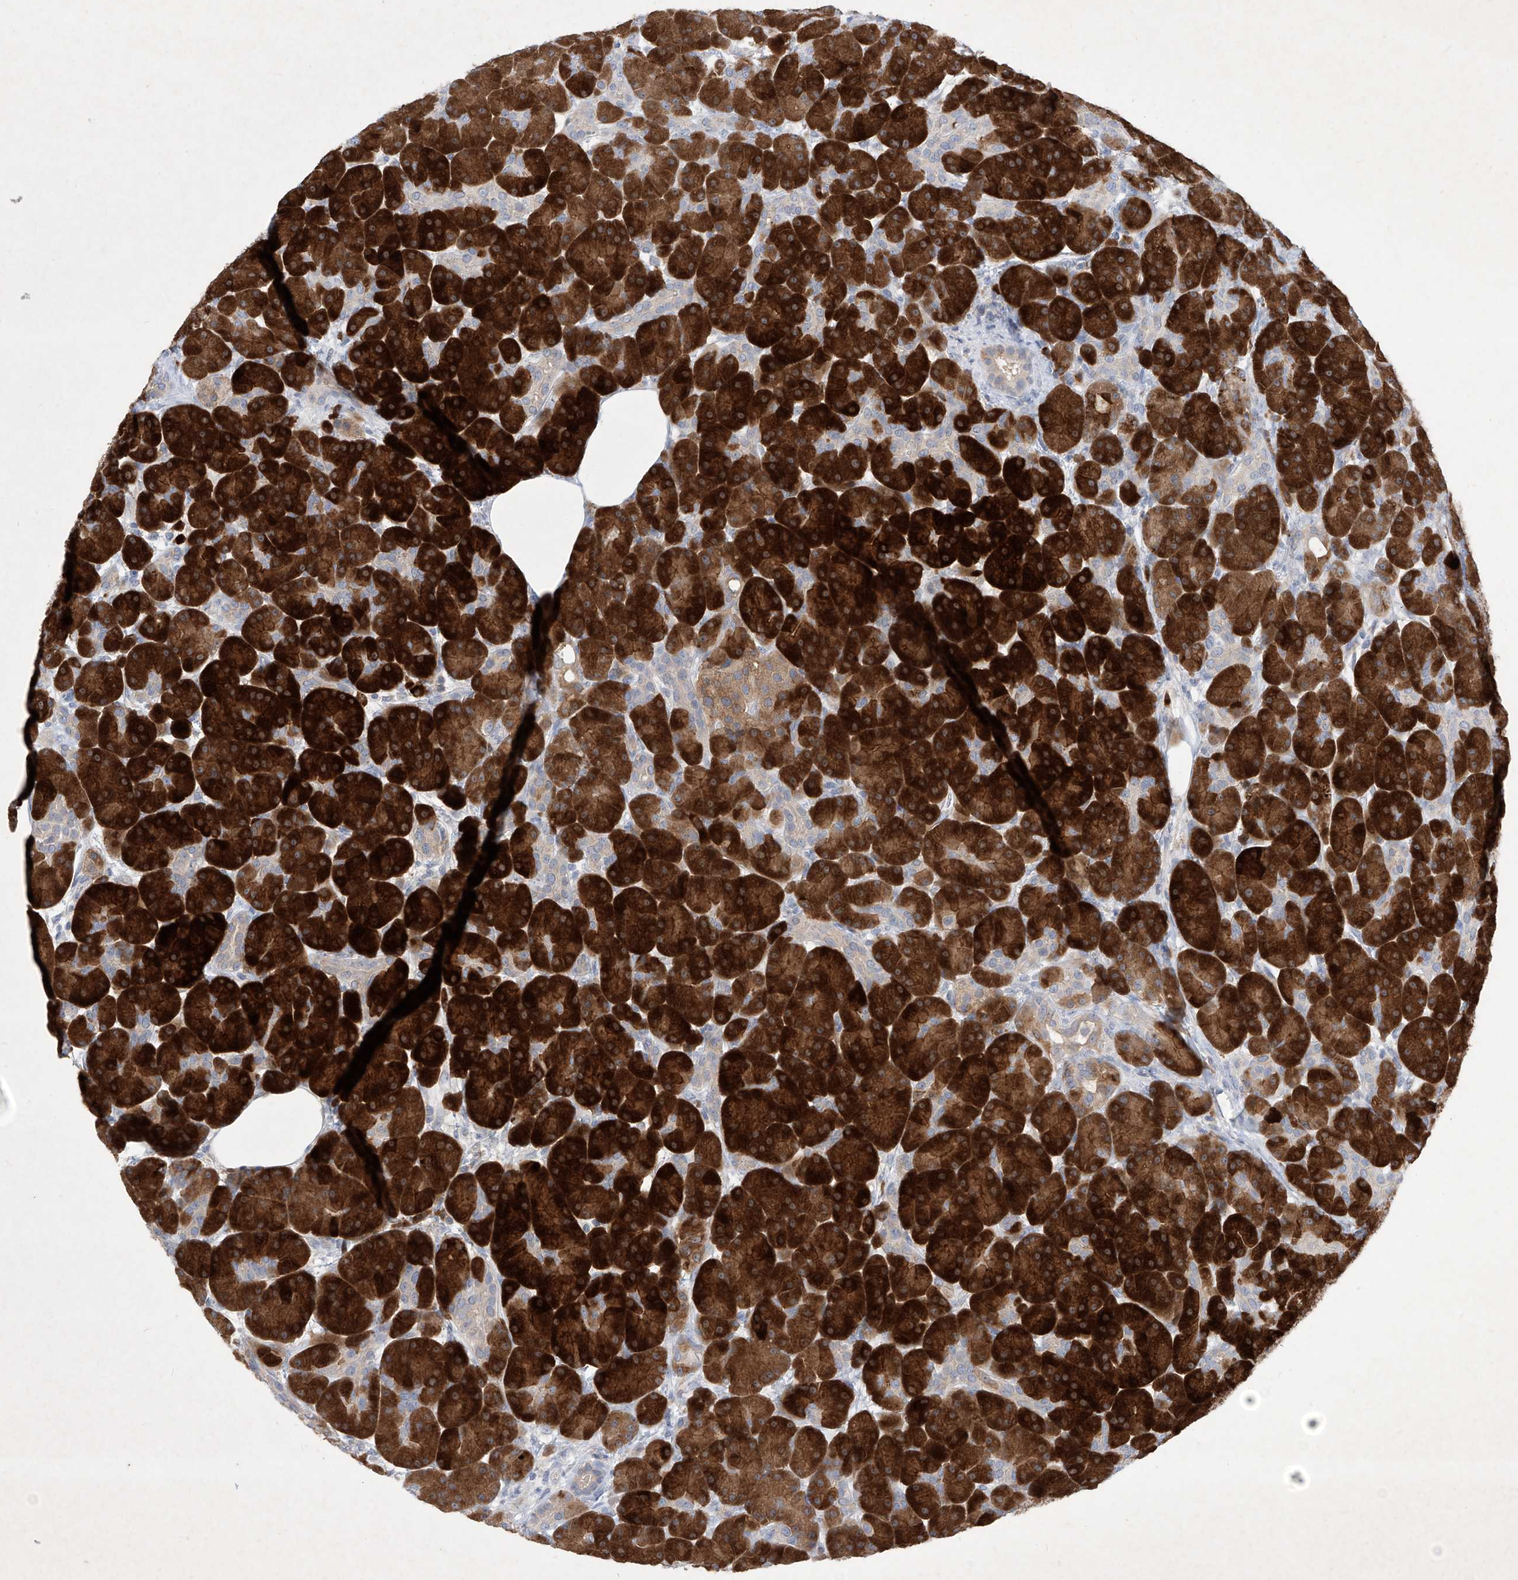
{"staining": {"intensity": "strong", "quantity": ">75%", "location": "cytoplasmic/membranous"}, "tissue": "pancreas", "cell_type": "Exocrine glandular cells", "image_type": "normal", "snomed": [{"axis": "morphology", "description": "Normal tissue, NOS"}, {"axis": "topography", "description": "Pancreas"}], "caption": "The histopathology image shows immunohistochemical staining of normal pancreas. There is strong cytoplasmic/membranous expression is identified in about >75% of exocrine glandular cells.", "gene": "ASNS", "patient": {"sex": "male", "age": 63}}